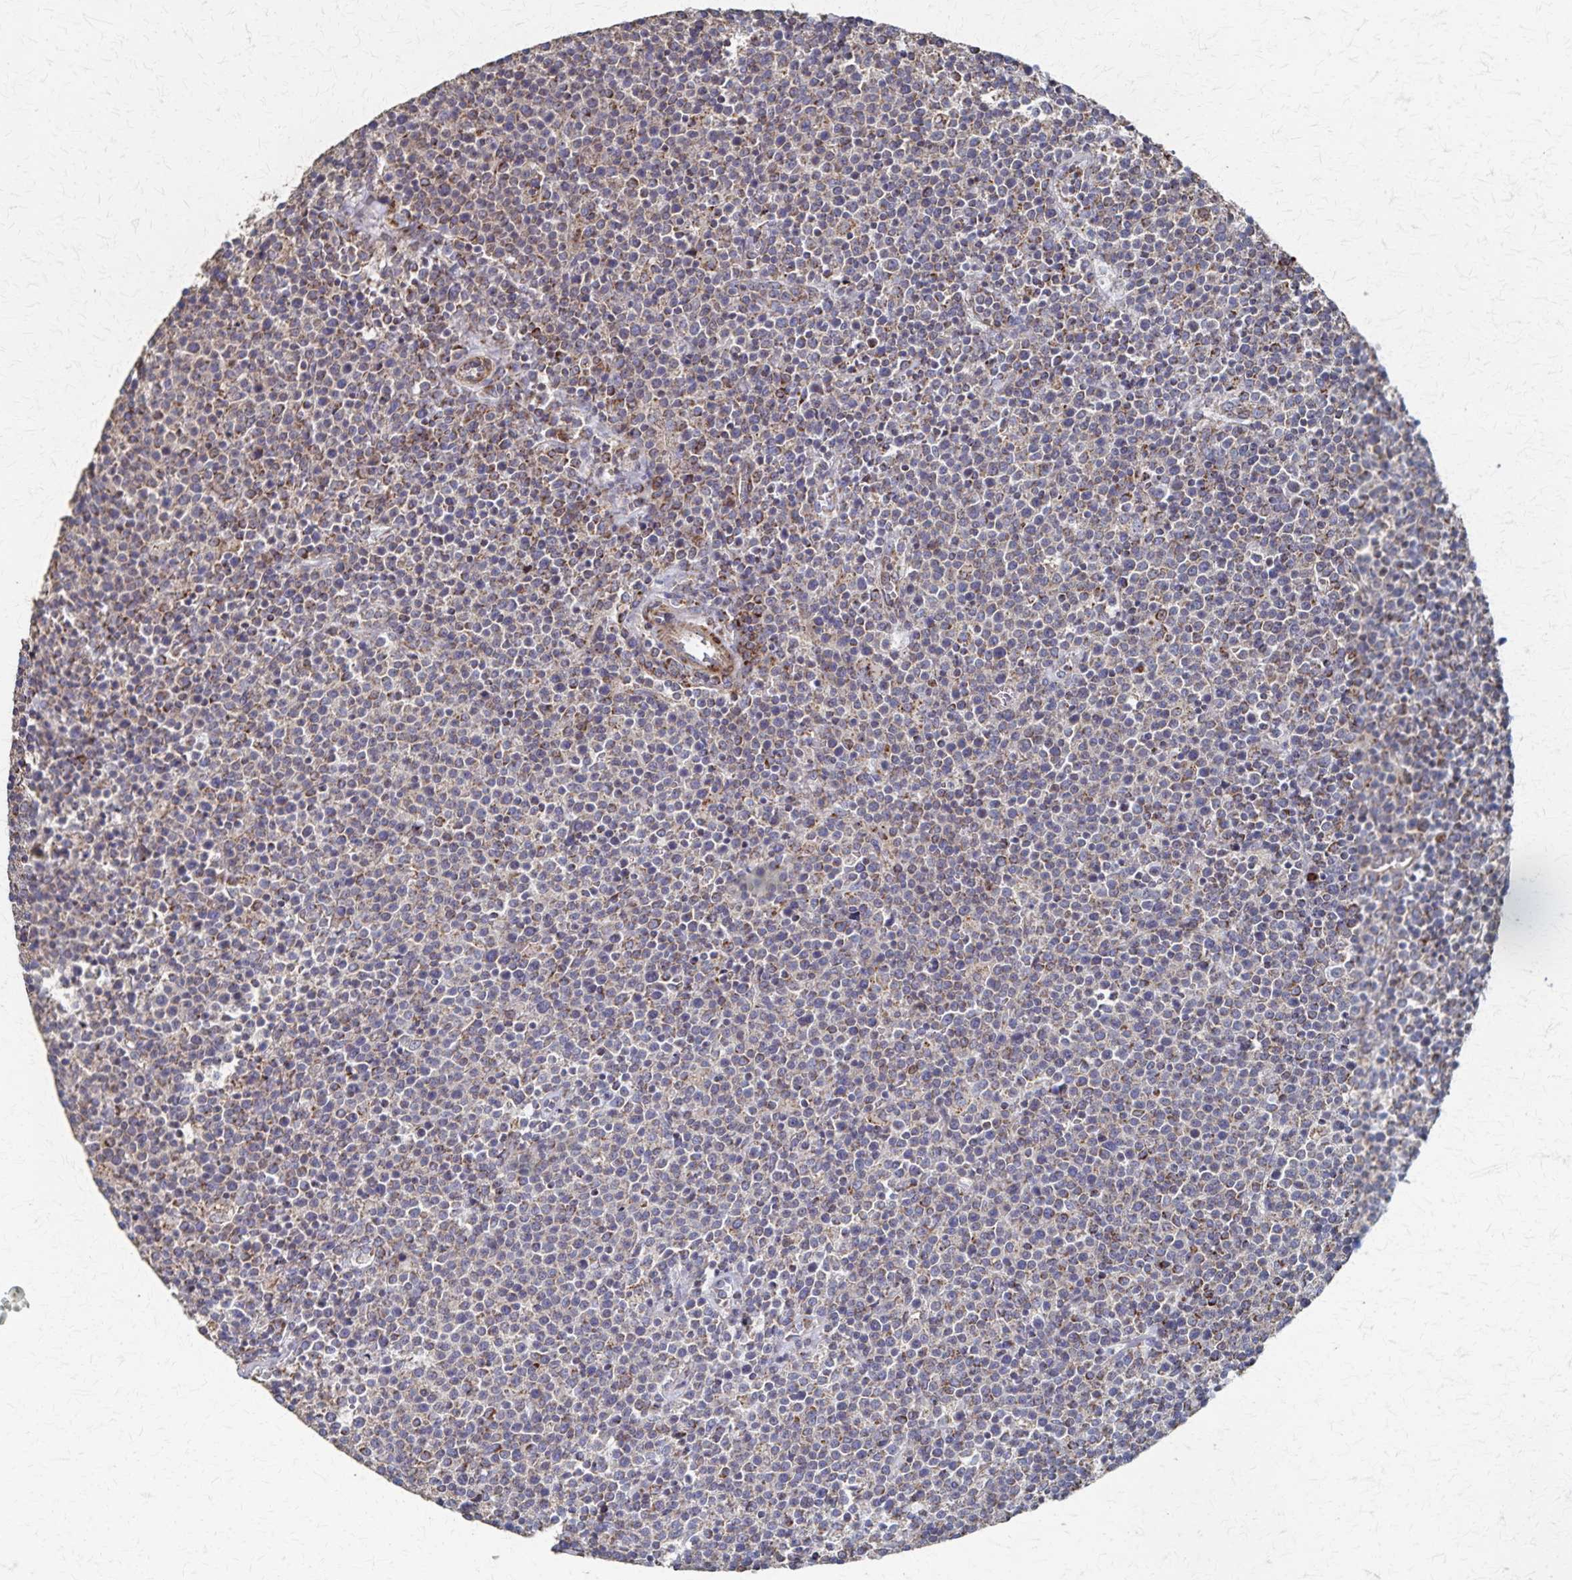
{"staining": {"intensity": "moderate", "quantity": "25%-75%", "location": "cytoplasmic/membranous"}, "tissue": "lymphoma", "cell_type": "Tumor cells", "image_type": "cancer", "snomed": [{"axis": "morphology", "description": "Malignant lymphoma, non-Hodgkin's type, High grade"}, {"axis": "topography", "description": "Lymph node"}], "caption": "DAB immunohistochemical staining of lymphoma exhibits moderate cytoplasmic/membranous protein expression in about 25%-75% of tumor cells.", "gene": "PGAP2", "patient": {"sex": "male", "age": 61}}